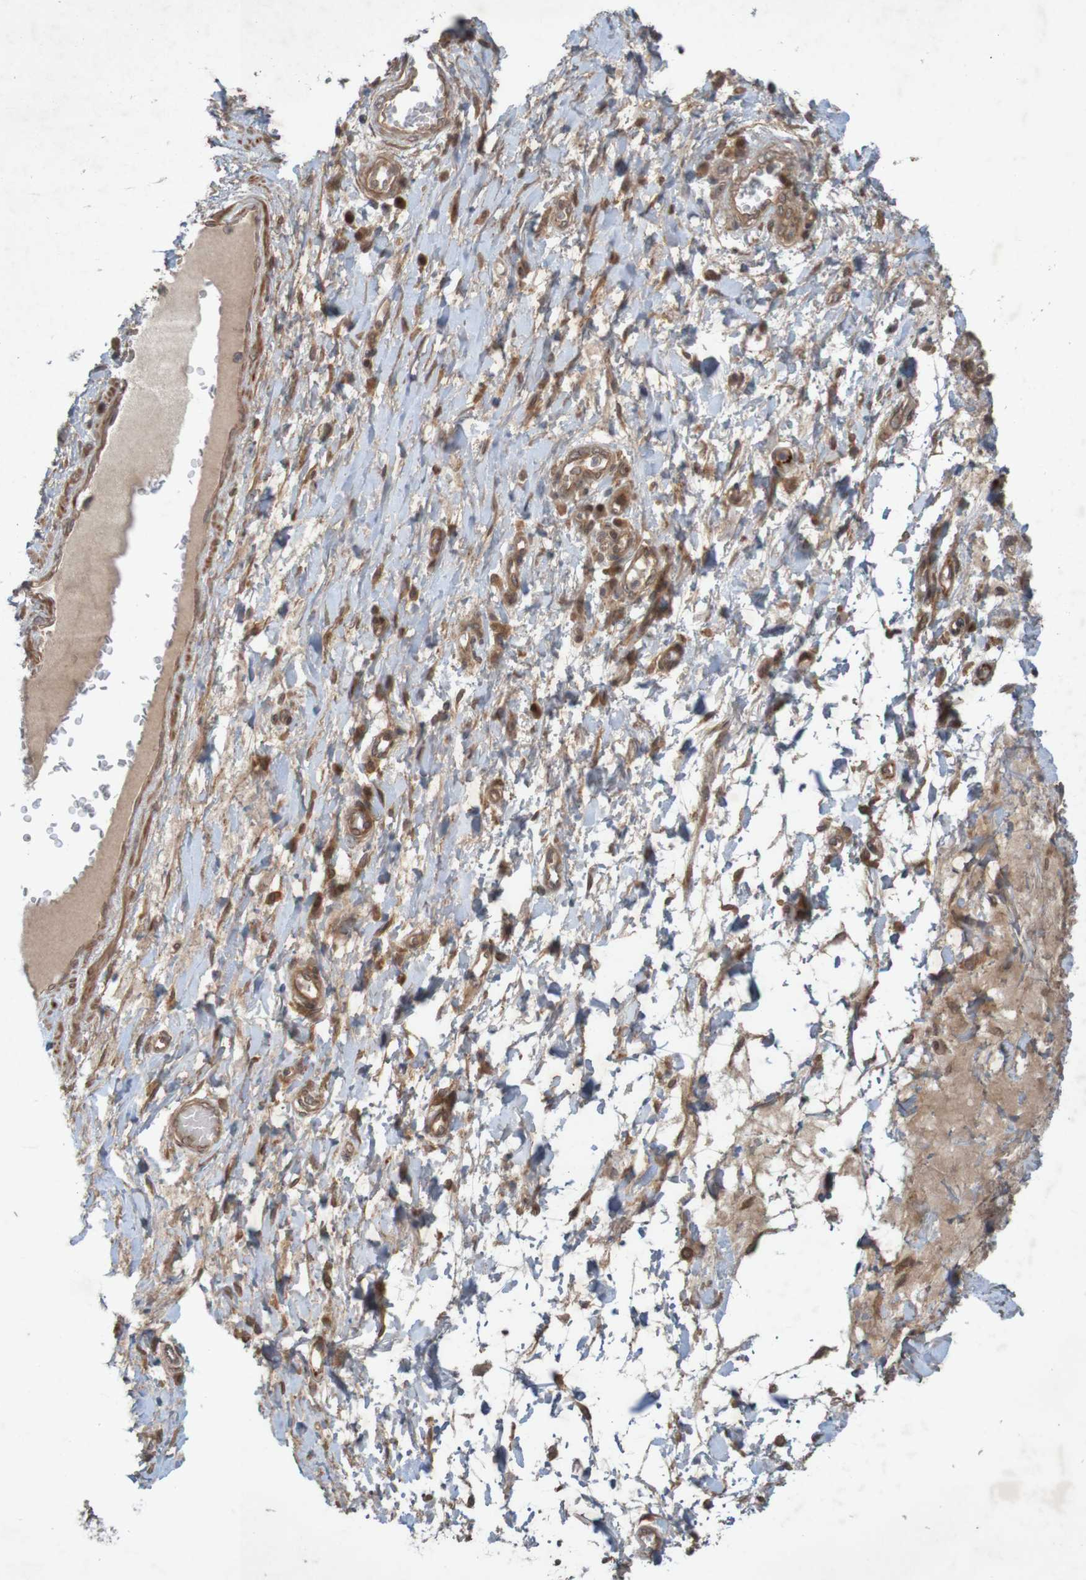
{"staining": {"intensity": "moderate", "quantity": "<25%", "location": "cytoplasmic/membranous"}, "tissue": "adipose tissue", "cell_type": "Adipocytes", "image_type": "normal", "snomed": [{"axis": "morphology", "description": "Normal tissue, NOS"}, {"axis": "morphology", "description": "Adenocarcinoma, NOS"}, {"axis": "topography", "description": "Esophagus"}], "caption": "DAB immunohistochemical staining of normal adipose tissue exhibits moderate cytoplasmic/membranous protein expression in approximately <25% of adipocytes.", "gene": "ARHGEF11", "patient": {"sex": "male", "age": 62}}